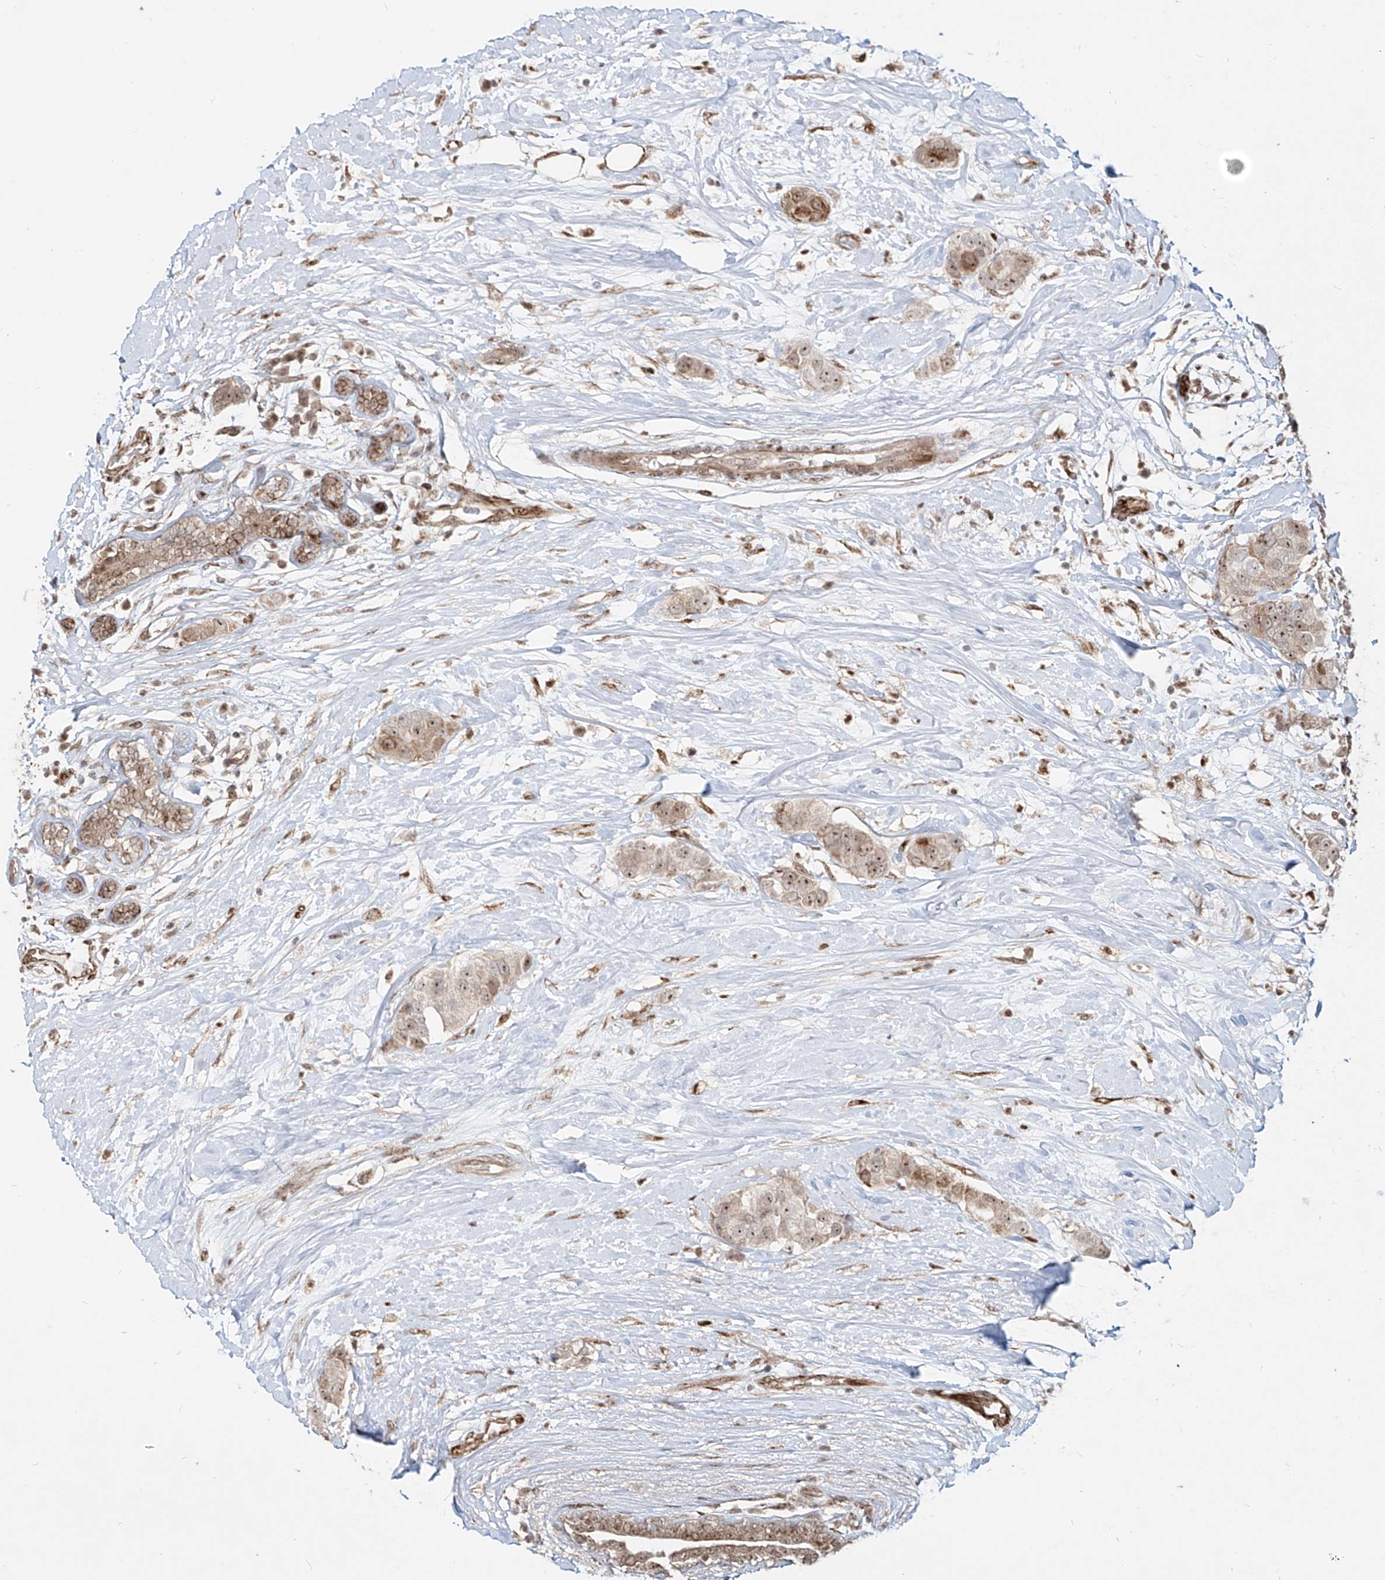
{"staining": {"intensity": "moderate", "quantity": ">75%", "location": "nuclear"}, "tissue": "breast cancer", "cell_type": "Tumor cells", "image_type": "cancer", "snomed": [{"axis": "morphology", "description": "Normal tissue, NOS"}, {"axis": "morphology", "description": "Duct carcinoma"}, {"axis": "topography", "description": "Breast"}], "caption": "A histopathology image of human breast cancer (invasive ductal carcinoma) stained for a protein displays moderate nuclear brown staining in tumor cells.", "gene": "ZNF710", "patient": {"sex": "female", "age": 39}}